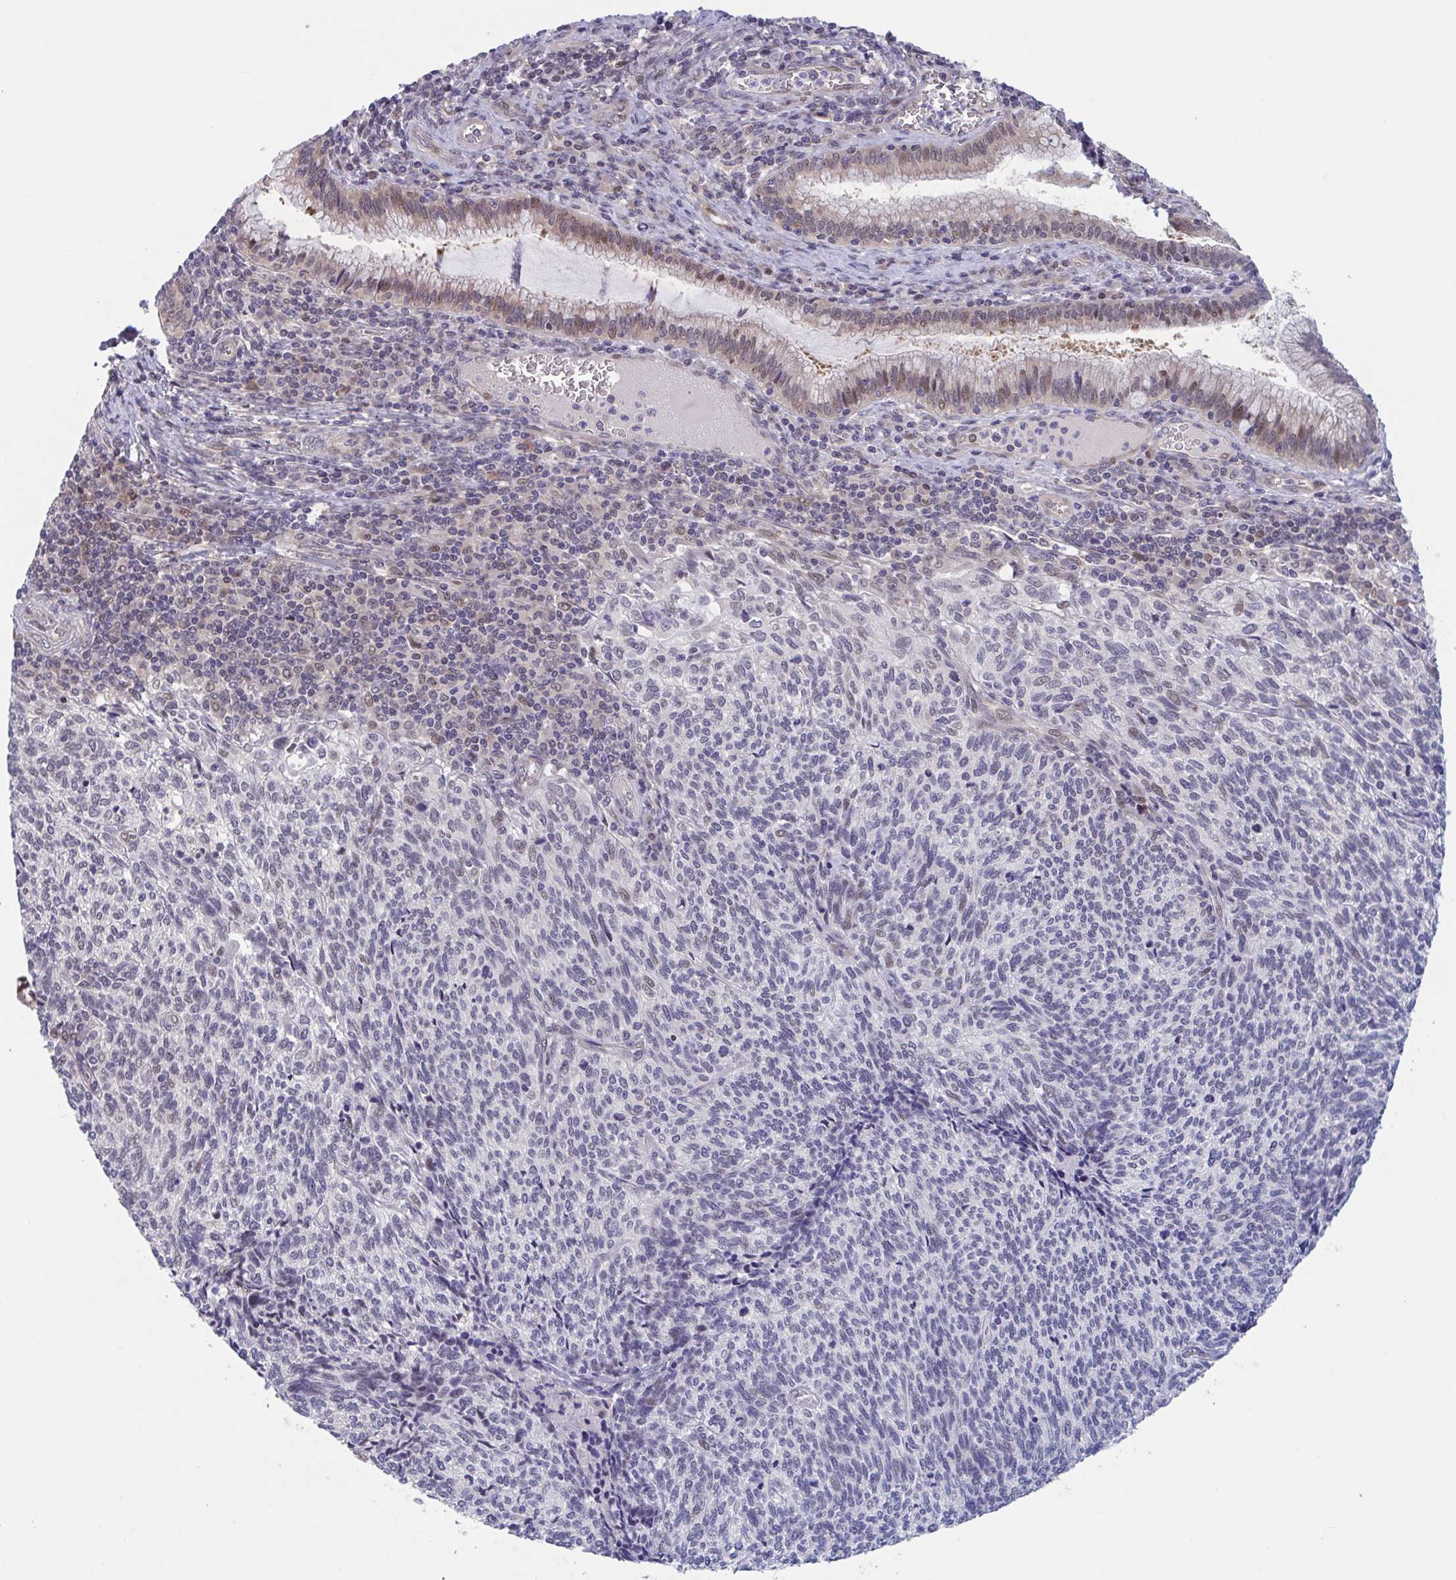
{"staining": {"intensity": "moderate", "quantity": "<25%", "location": "nuclear"}, "tissue": "cervical cancer", "cell_type": "Tumor cells", "image_type": "cancer", "snomed": [{"axis": "morphology", "description": "Squamous cell carcinoma, NOS"}, {"axis": "topography", "description": "Cervix"}], "caption": "Human cervical cancer stained with a brown dye demonstrates moderate nuclear positive expression in approximately <25% of tumor cells.", "gene": "RIOK1", "patient": {"sex": "female", "age": 45}}